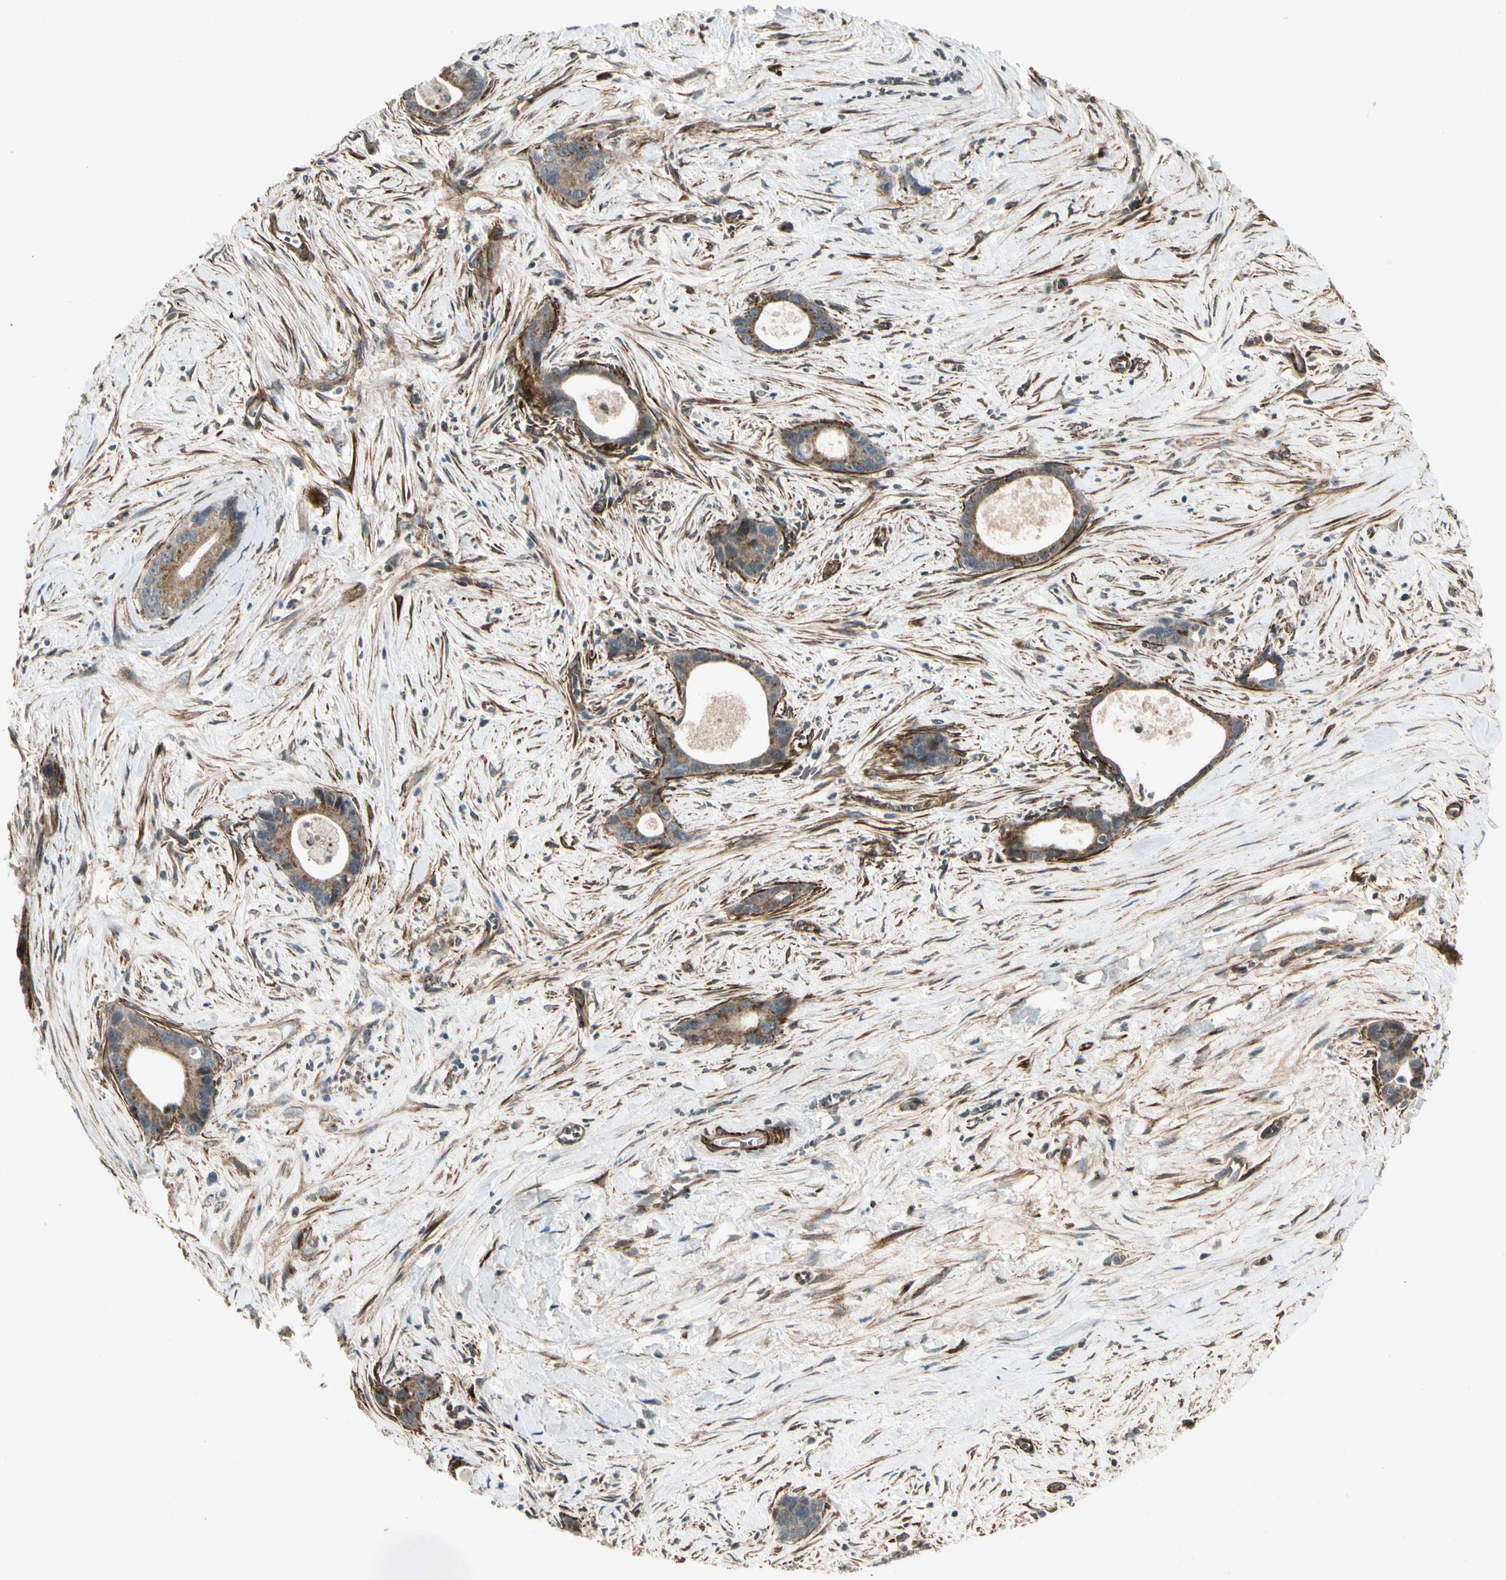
{"staining": {"intensity": "moderate", "quantity": ">75%", "location": "cytoplasmic/membranous"}, "tissue": "liver cancer", "cell_type": "Tumor cells", "image_type": "cancer", "snomed": [{"axis": "morphology", "description": "Cholangiocarcinoma"}, {"axis": "topography", "description": "Liver"}], "caption": "DAB (3,3'-diaminobenzidine) immunohistochemical staining of human liver cholangiocarcinoma exhibits moderate cytoplasmic/membranous protein positivity in approximately >75% of tumor cells.", "gene": "GCK", "patient": {"sex": "female", "age": 55}}